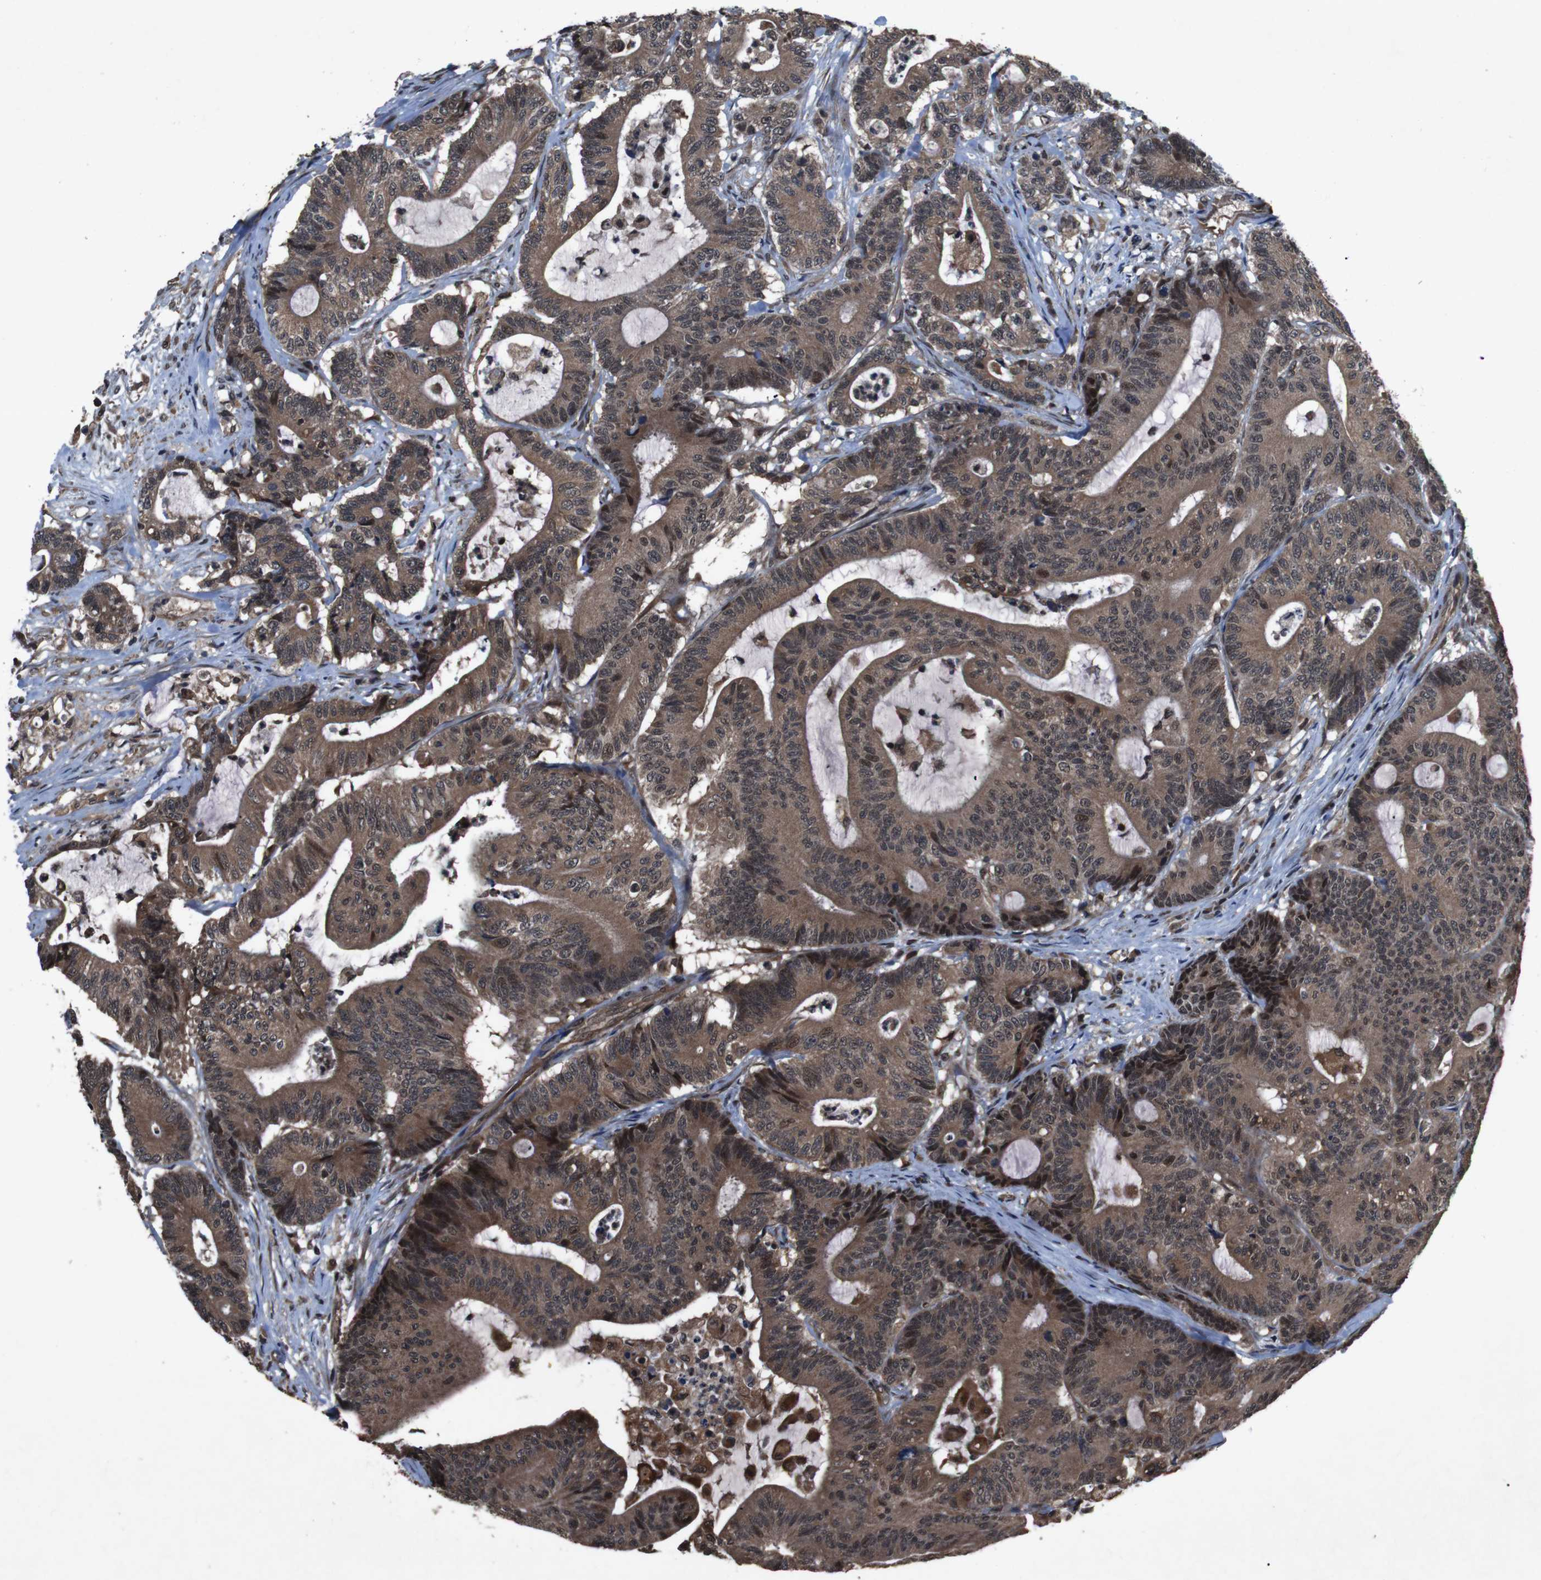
{"staining": {"intensity": "moderate", "quantity": ">75%", "location": "cytoplasmic/membranous,nuclear"}, "tissue": "colorectal cancer", "cell_type": "Tumor cells", "image_type": "cancer", "snomed": [{"axis": "morphology", "description": "Adenocarcinoma, NOS"}, {"axis": "topography", "description": "Colon"}], "caption": "High-power microscopy captured an immunohistochemistry image of colorectal cancer (adenocarcinoma), revealing moderate cytoplasmic/membranous and nuclear positivity in about >75% of tumor cells. Nuclei are stained in blue.", "gene": "SOCS1", "patient": {"sex": "female", "age": 84}}